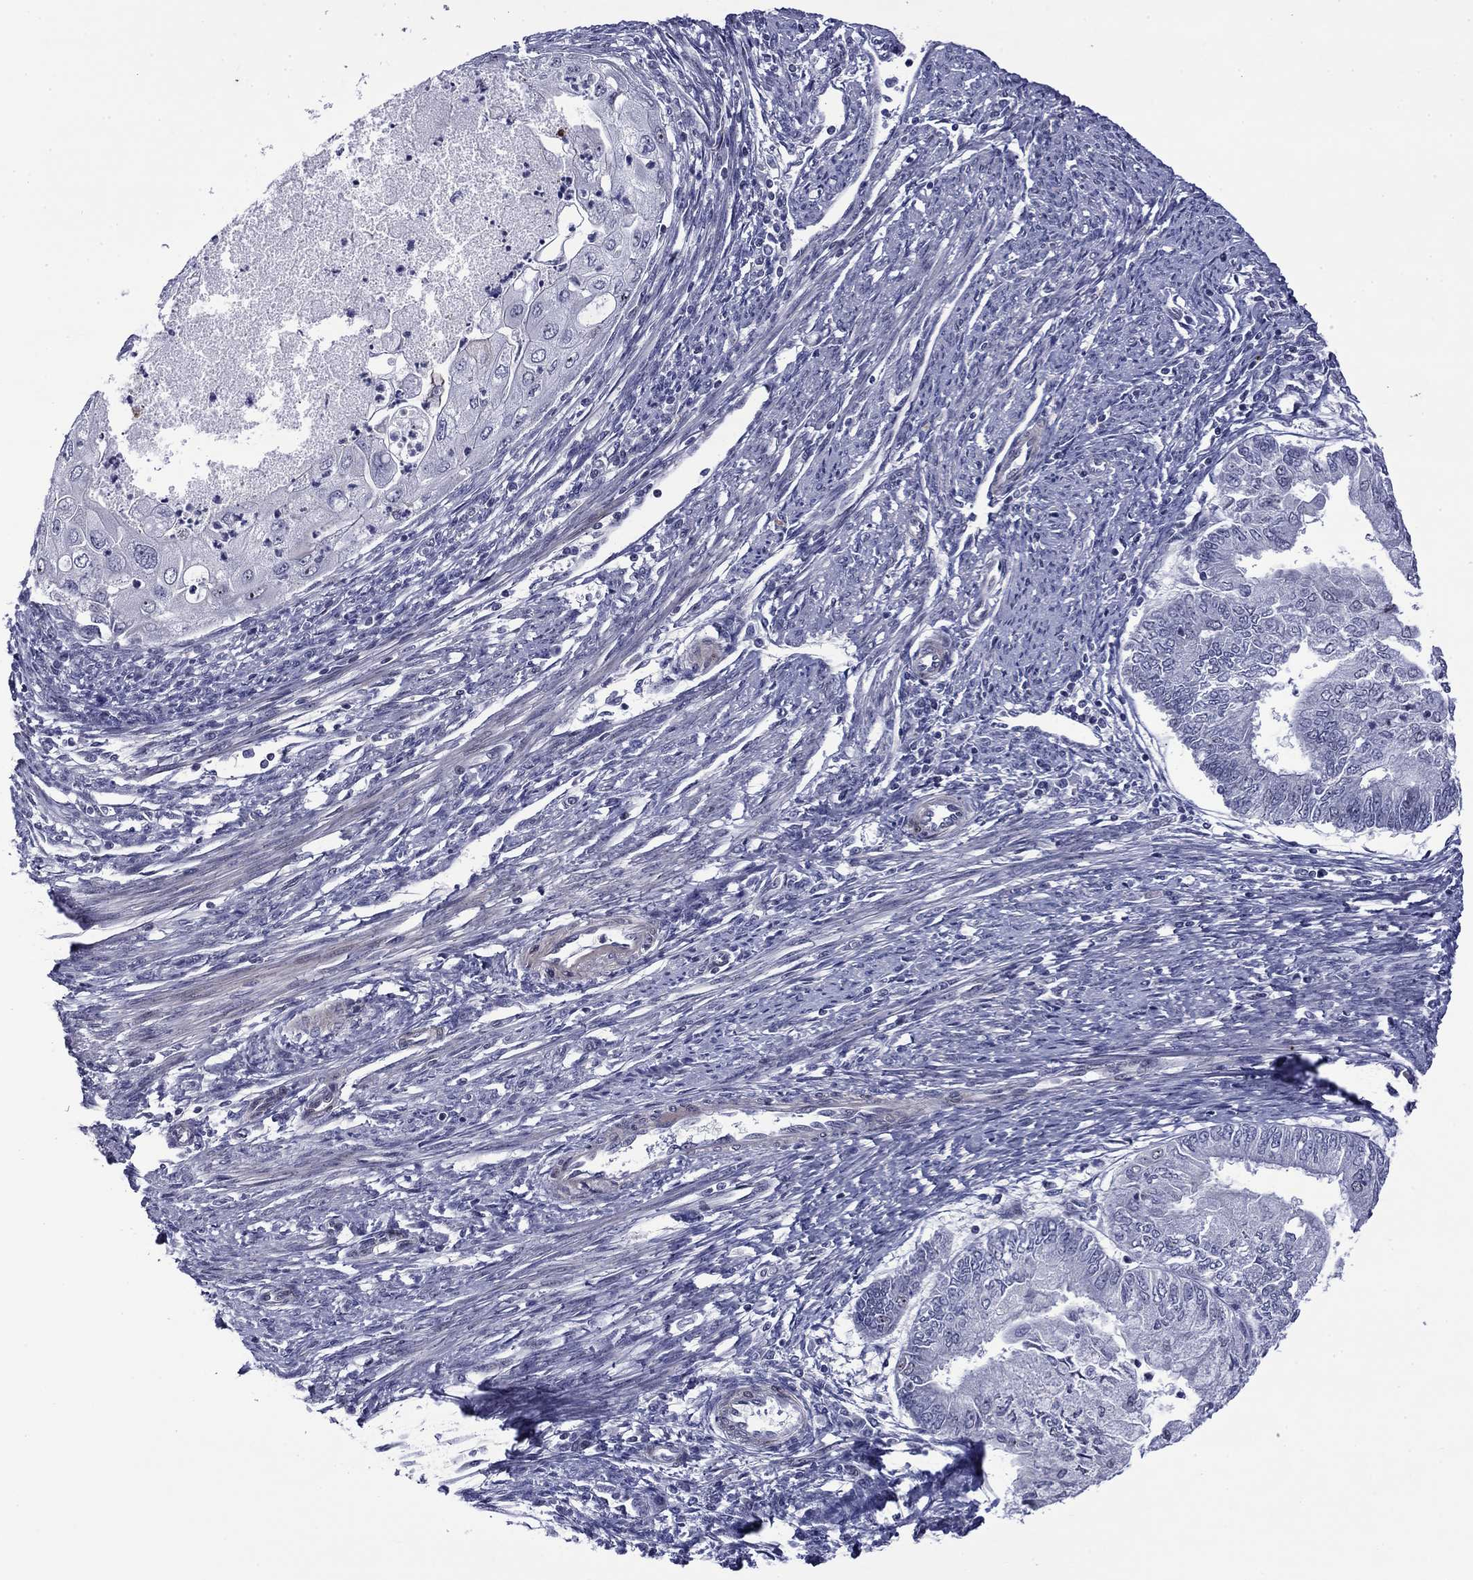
{"staining": {"intensity": "negative", "quantity": "none", "location": "none"}, "tissue": "endometrial cancer", "cell_type": "Tumor cells", "image_type": "cancer", "snomed": [{"axis": "morphology", "description": "Adenocarcinoma, NOS"}, {"axis": "topography", "description": "Endometrium"}], "caption": "Immunohistochemistry of human endometrial cancer (adenocarcinoma) demonstrates no positivity in tumor cells. The staining was performed using DAB to visualize the protein expression in brown, while the nuclei were stained in blue with hematoxylin (Magnification: 20x).", "gene": "SURF2", "patient": {"sex": "female", "age": 59}}